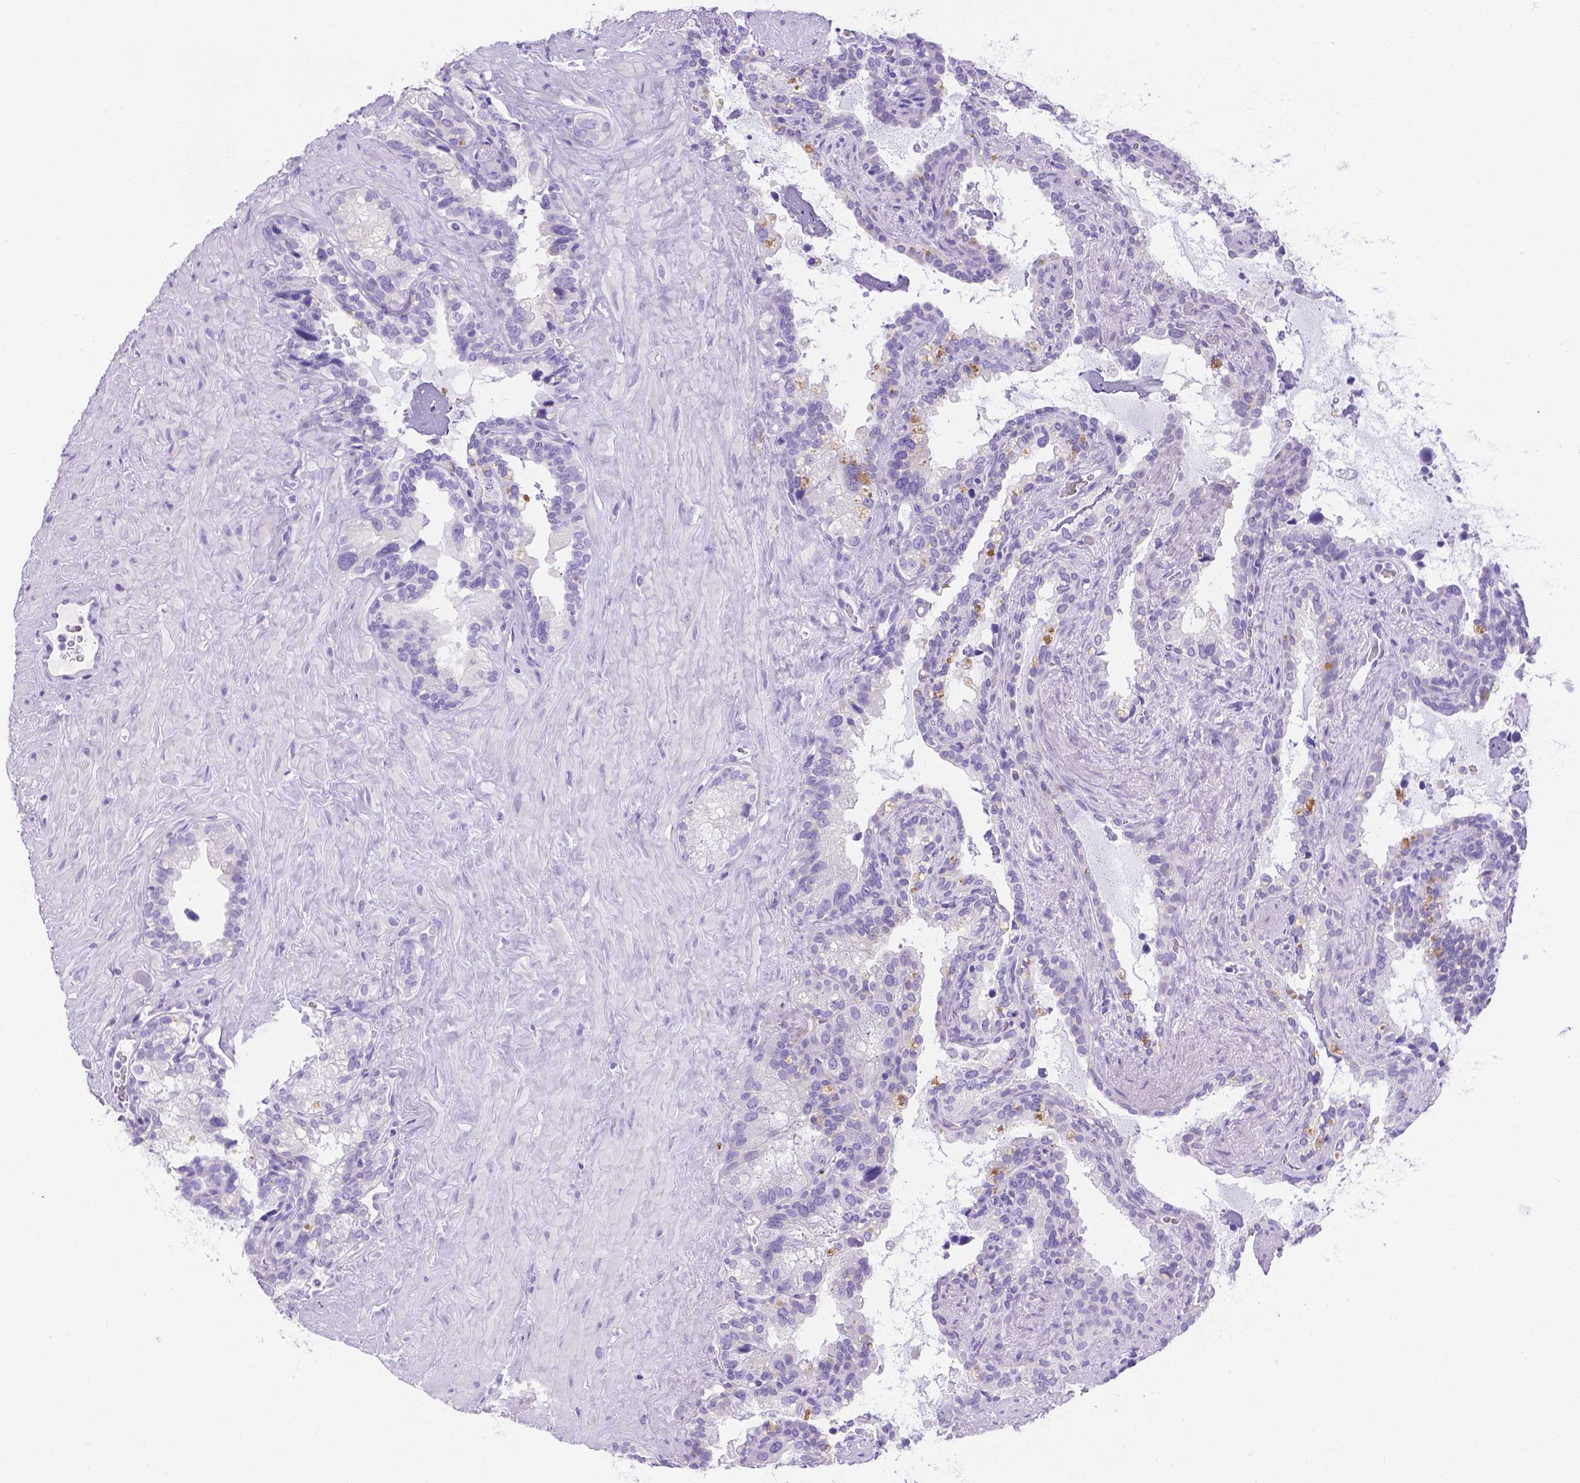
{"staining": {"intensity": "negative", "quantity": "none", "location": "none"}, "tissue": "seminal vesicle", "cell_type": "Glandular cells", "image_type": "normal", "snomed": [{"axis": "morphology", "description": "Normal tissue, NOS"}, {"axis": "topography", "description": "Seminal veicle"}], "caption": "Glandular cells show no significant protein staining in normal seminal vesicle. (DAB (3,3'-diaminobenzidine) immunohistochemistry visualized using brightfield microscopy, high magnification).", "gene": "MLN", "patient": {"sex": "male", "age": 71}}